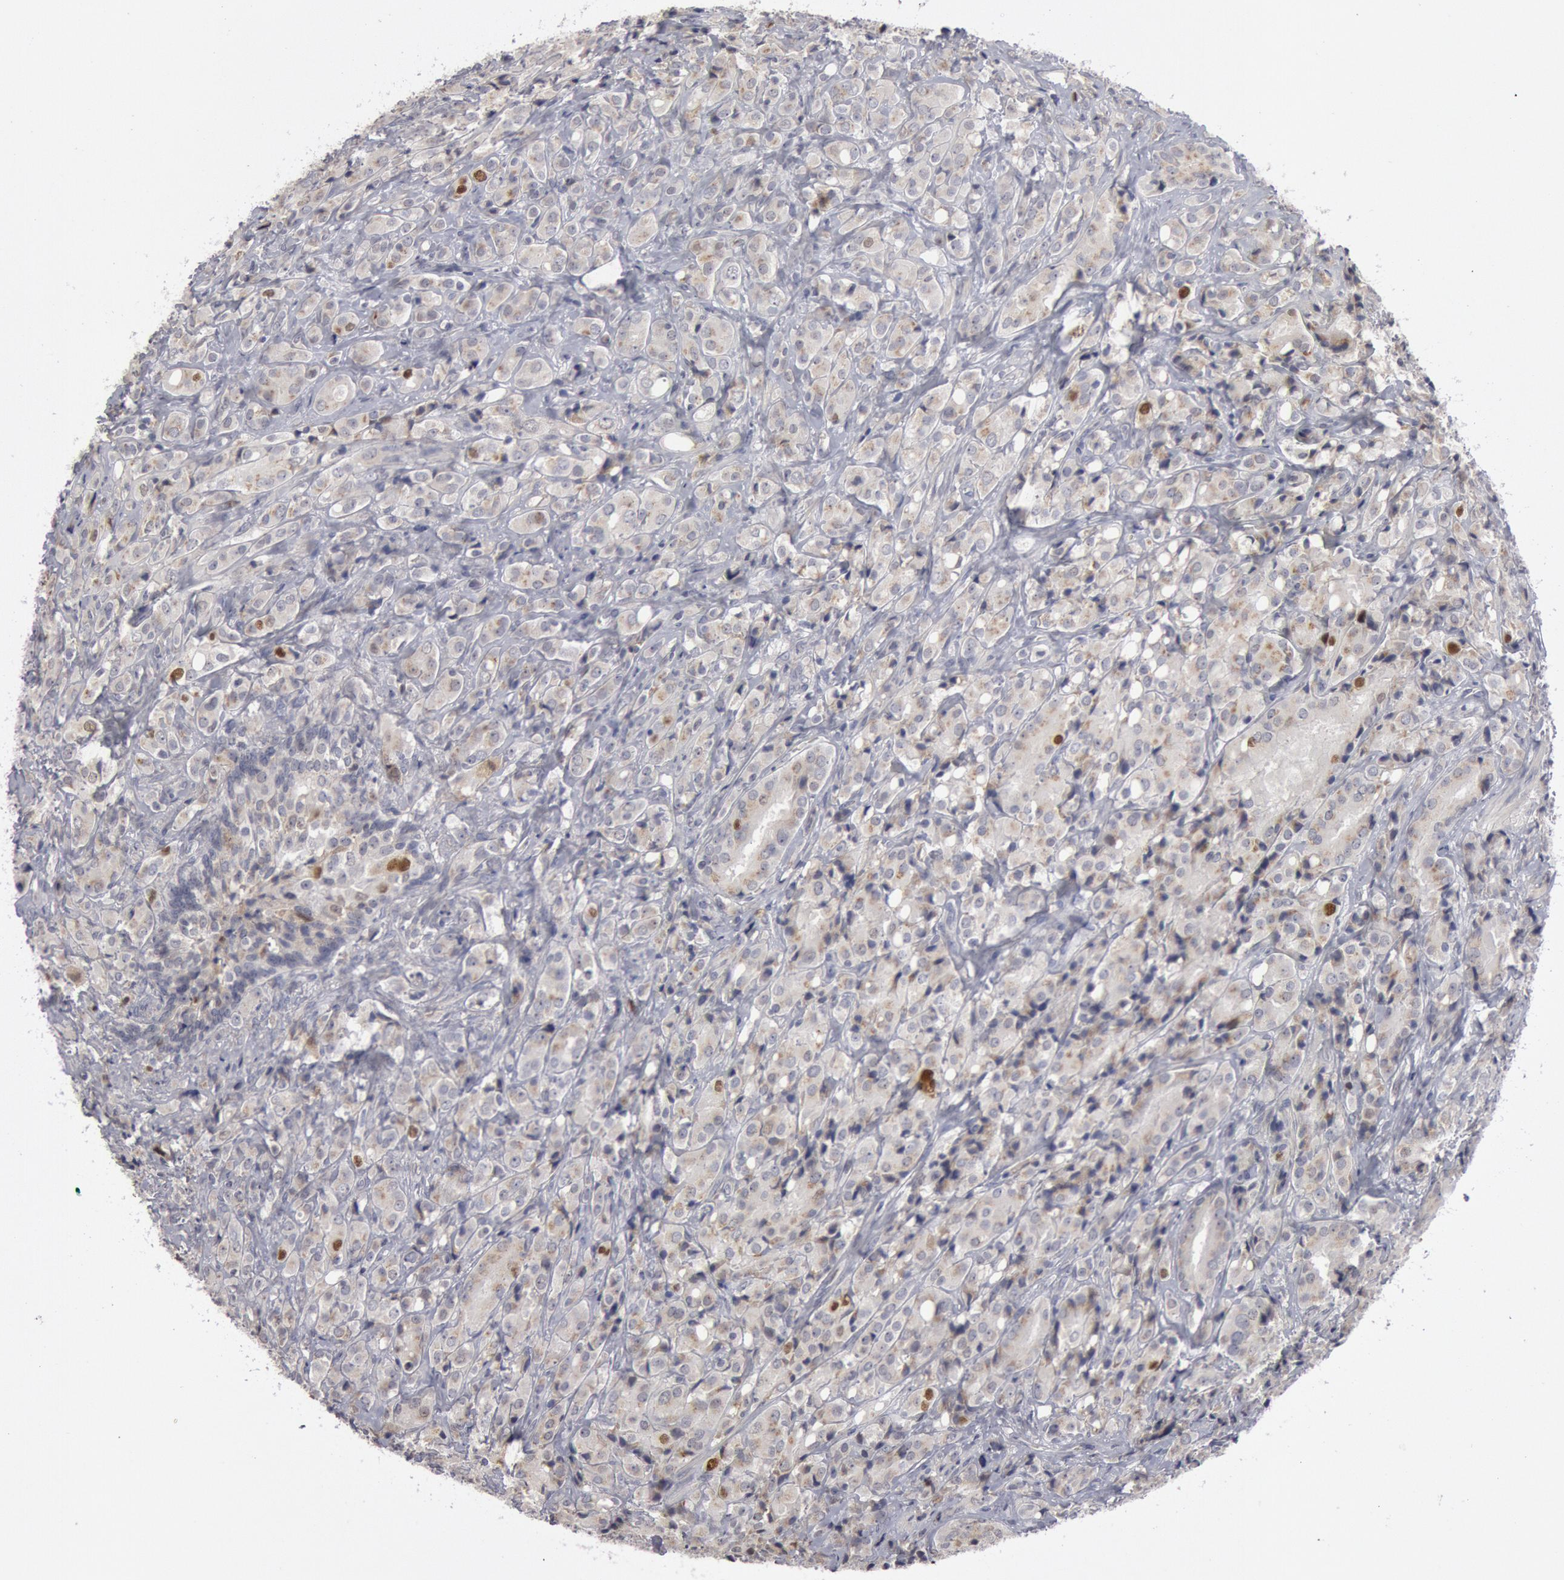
{"staining": {"intensity": "weak", "quantity": "<25%", "location": "nuclear"}, "tissue": "prostate cancer", "cell_type": "Tumor cells", "image_type": "cancer", "snomed": [{"axis": "morphology", "description": "Adenocarcinoma, High grade"}, {"axis": "topography", "description": "Prostate"}], "caption": "This is a photomicrograph of IHC staining of prostate cancer (adenocarcinoma (high-grade)), which shows no staining in tumor cells.", "gene": "WDHD1", "patient": {"sex": "male", "age": 68}}